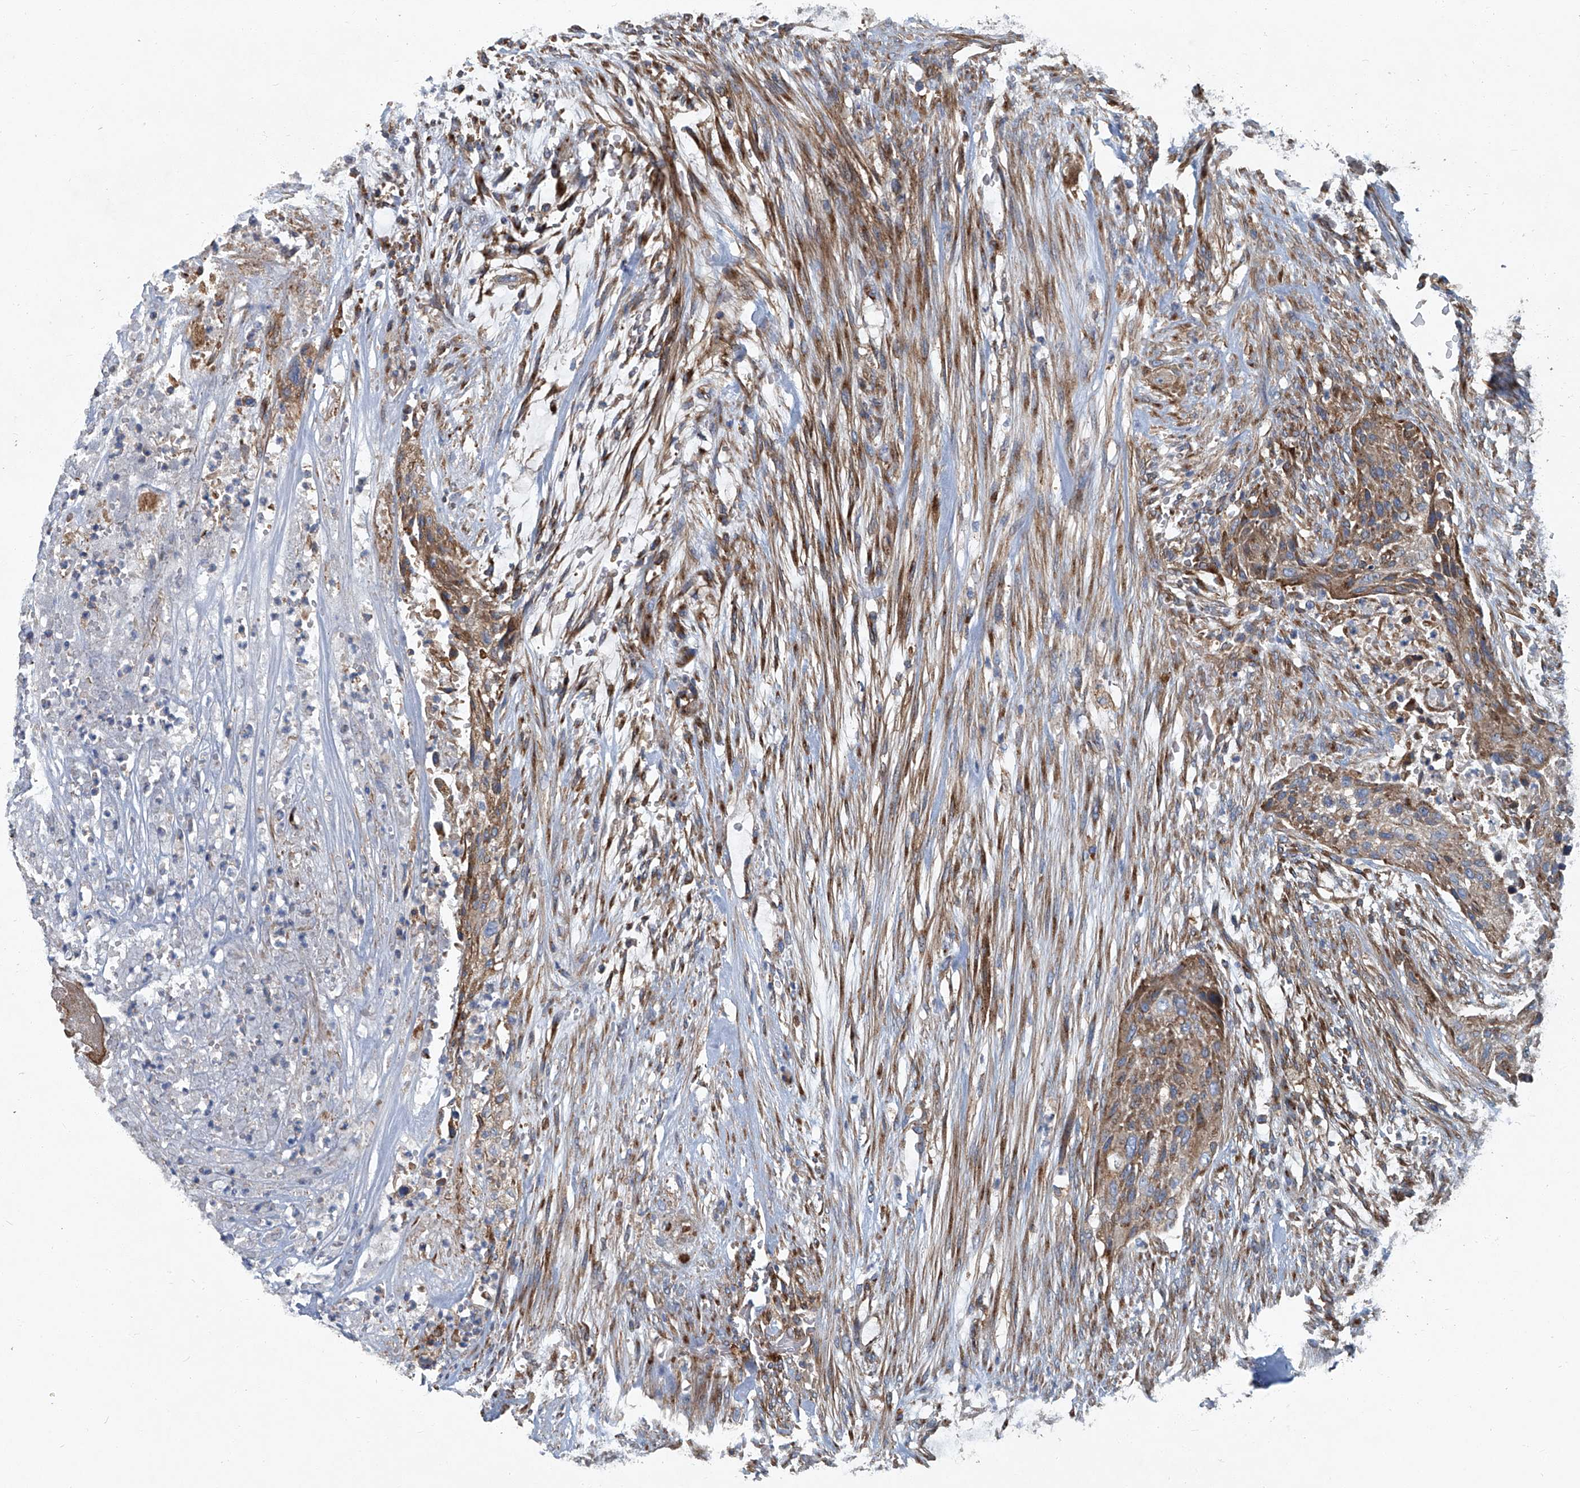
{"staining": {"intensity": "moderate", "quantity": ">75%", "location": "cytoplasmic/membranous"}, "tissue": "urothelial cancer", "cell_type": "Tumor cells", "image_type": "cancer", "snomed": [{"axis": "morphology", "description": "Urothelial carcinoma, High grade"}, {"axis": "topography", "description": "Urinary bladder"}], "caption": "The image exhibits immunohistochemical staining of high-grade urothelial carcinoma. There is moderate cytoplasmic/membranous positivity is seen in about >75% of tumor cells.", "gene": "PIGH", "patient": {"sex": "male", "age": 35}}